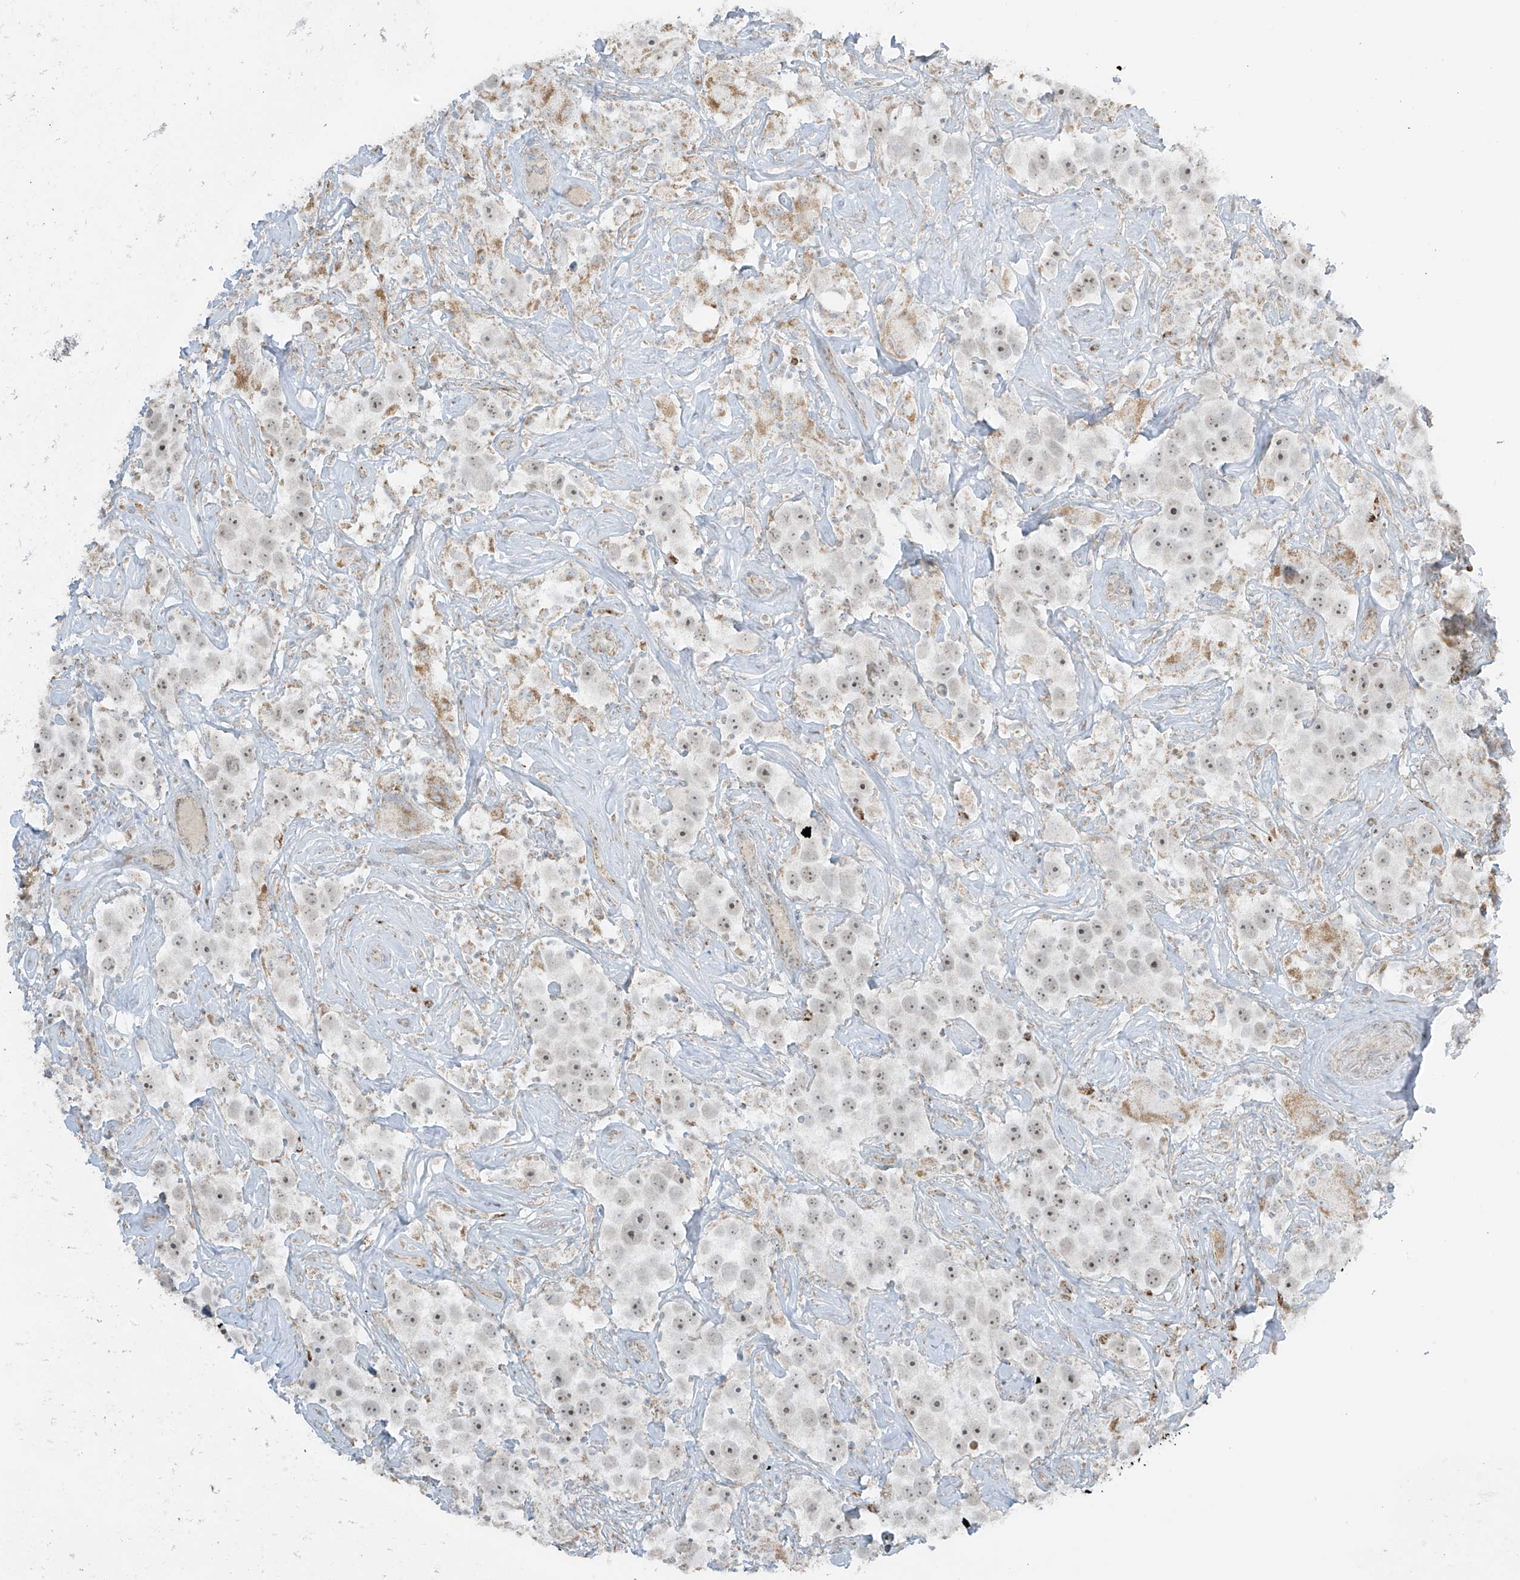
{"staining": {"intensity": "weak", "quantity": "<25%", "location": "nuclear"}, "tissue": "testis cancer", "cell_type": "Tumor cells", "image_type": "cancer", "snomed": [{"axis": "morphology", "description": "Seminoma, NOS"}, {"axis": "topography", "description": "Testis"}], "caption": "This is a photomicrograph of IHC staining of testis cancer (seminoma), which shows no staining in tumor cells. (Immunohistochemistry, brightfield microscopy, high magnification).", "gene": "SMDT1", "patient": {"sex": "male", "age": 49}}